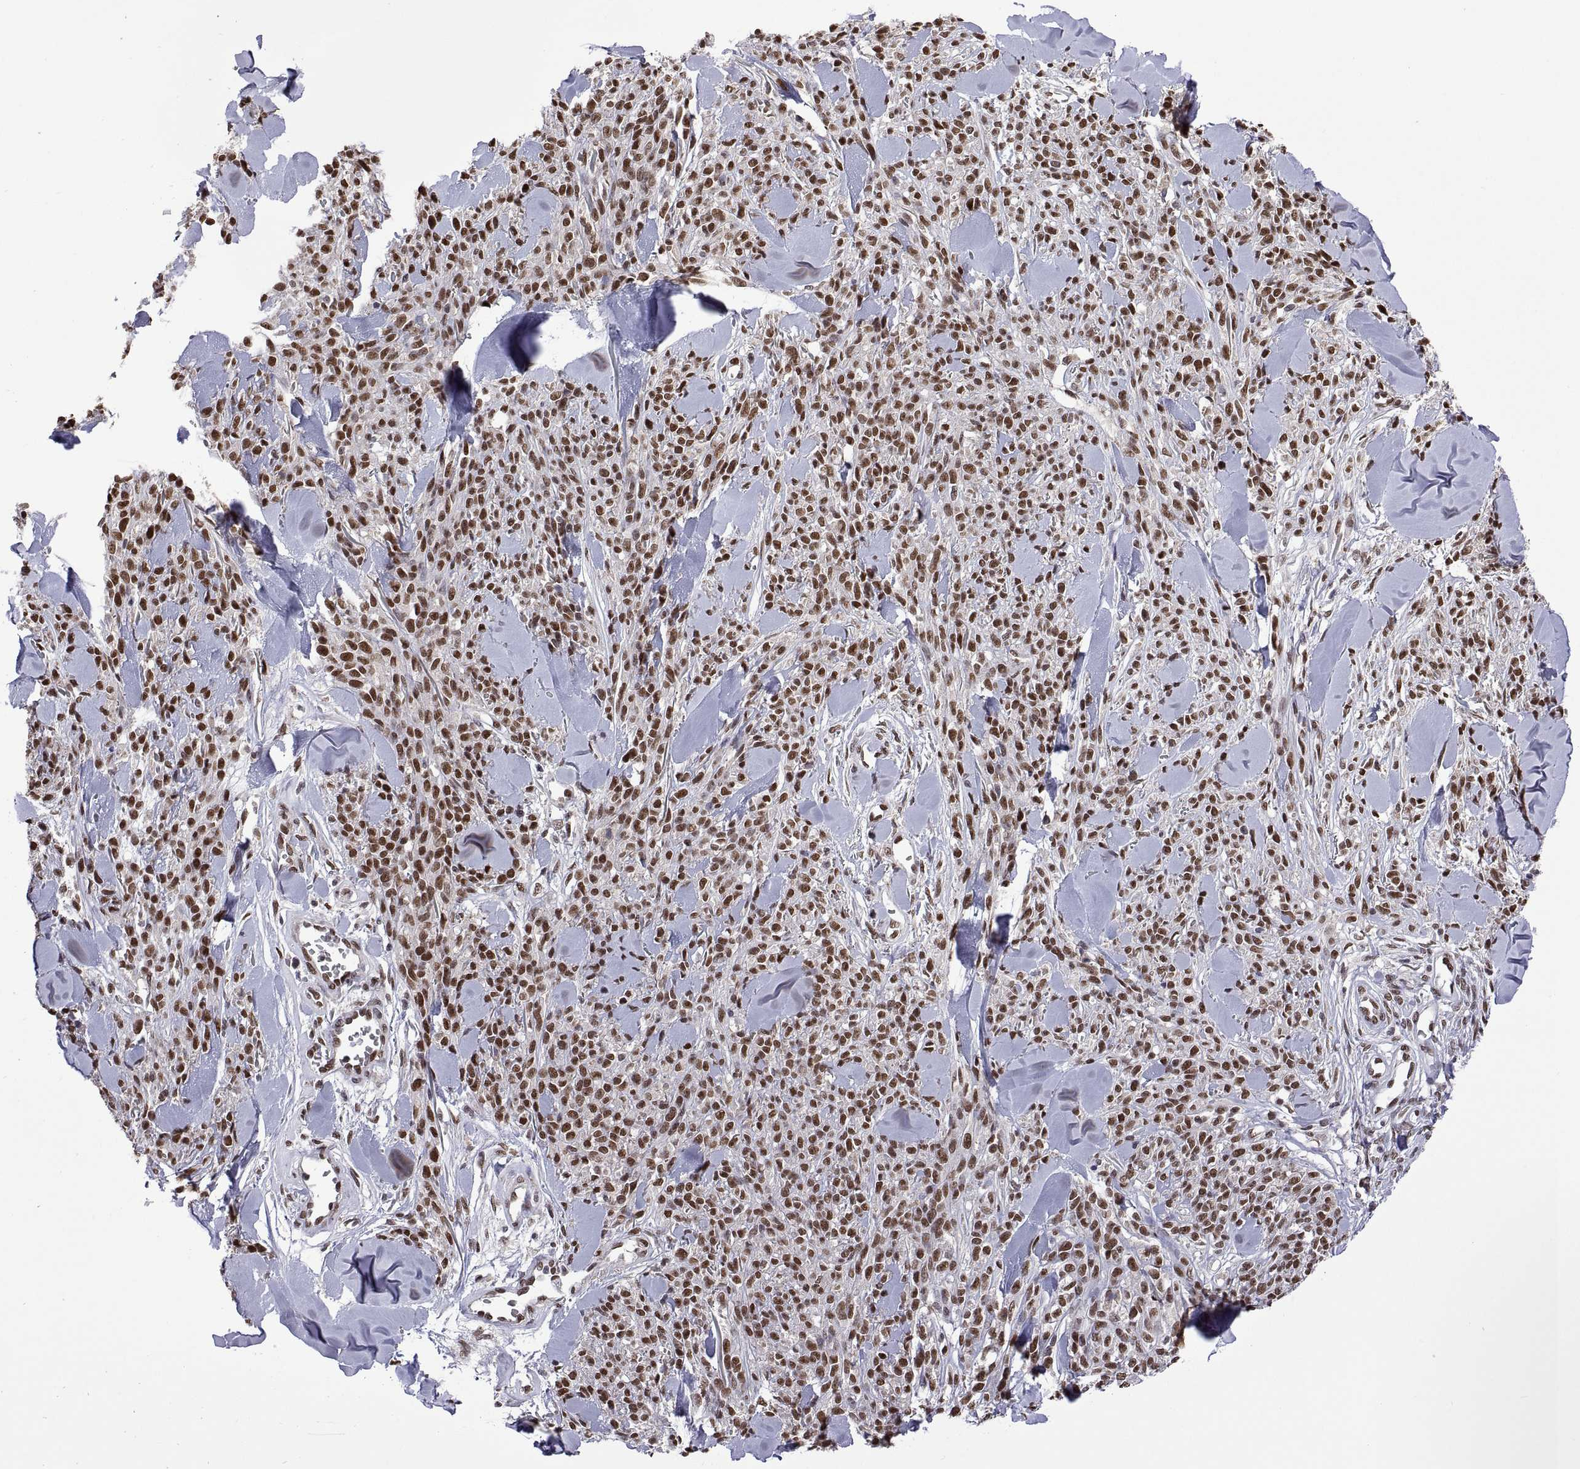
{"staining": {"intensity": "strong", "quantity": ">75%", "location": "nuclear"}, "tissue": "melanoma", "cell_type": "Tumor cells", "image_type": "cancer", "snomed": [{"axis": "morphology", "description": "Malignant melanoma, NOS"}, {"axis": "topography", "description": "Skin"}, {"axis": "topography", "description": "Skin of trunk"}], "caption": "Immunohistochemistry of malignant melanoma demonstrates high levels of strong nuclear staining in approximately >75% of tumor cells. (Stains: DAB in brown, nuclei in blue, Microscopy: brightfield microscopy at high magnification).", "gene": "NR4A1", "patient": {"sex": "male", "age": 74}}